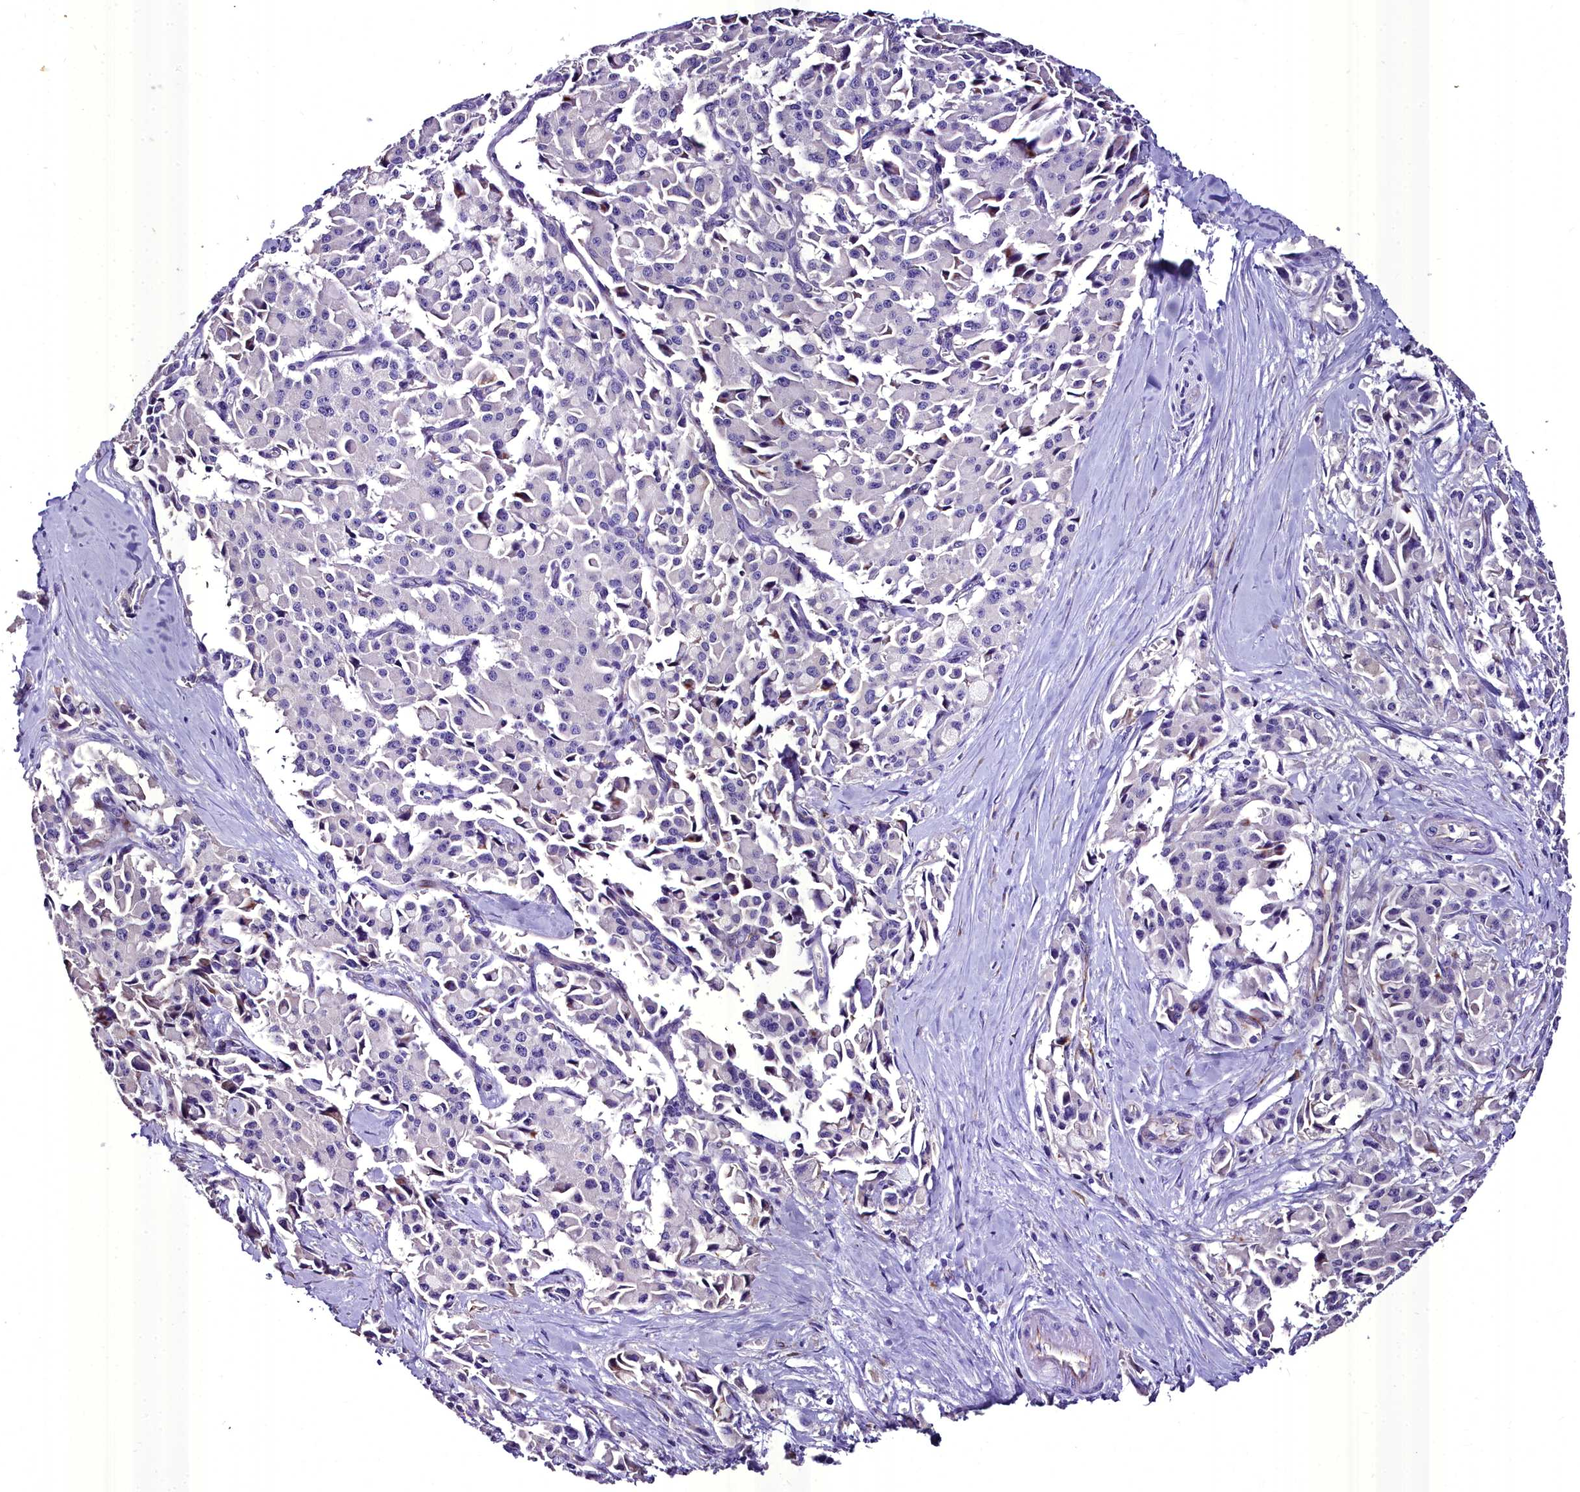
{"staining": {"intensity": "negative", "quantity": "none", "location": "none"}, "tissue": "pancreatic cancer", "cell_type": "Tumor cells", "image_type": "cancer", "snomed": [{"axis": "morphology", "description": "Adenocarcinoma, NOS"}, {"axis": "topography", "description": "Pancreas"}], "caption": "Adenocarcinoma (pancreatic) was stained to show a protein in brown. There is no significant expression in tumor cells.", "gene": "MS4A18", "patient": {"sex": "male", "age": 65}}